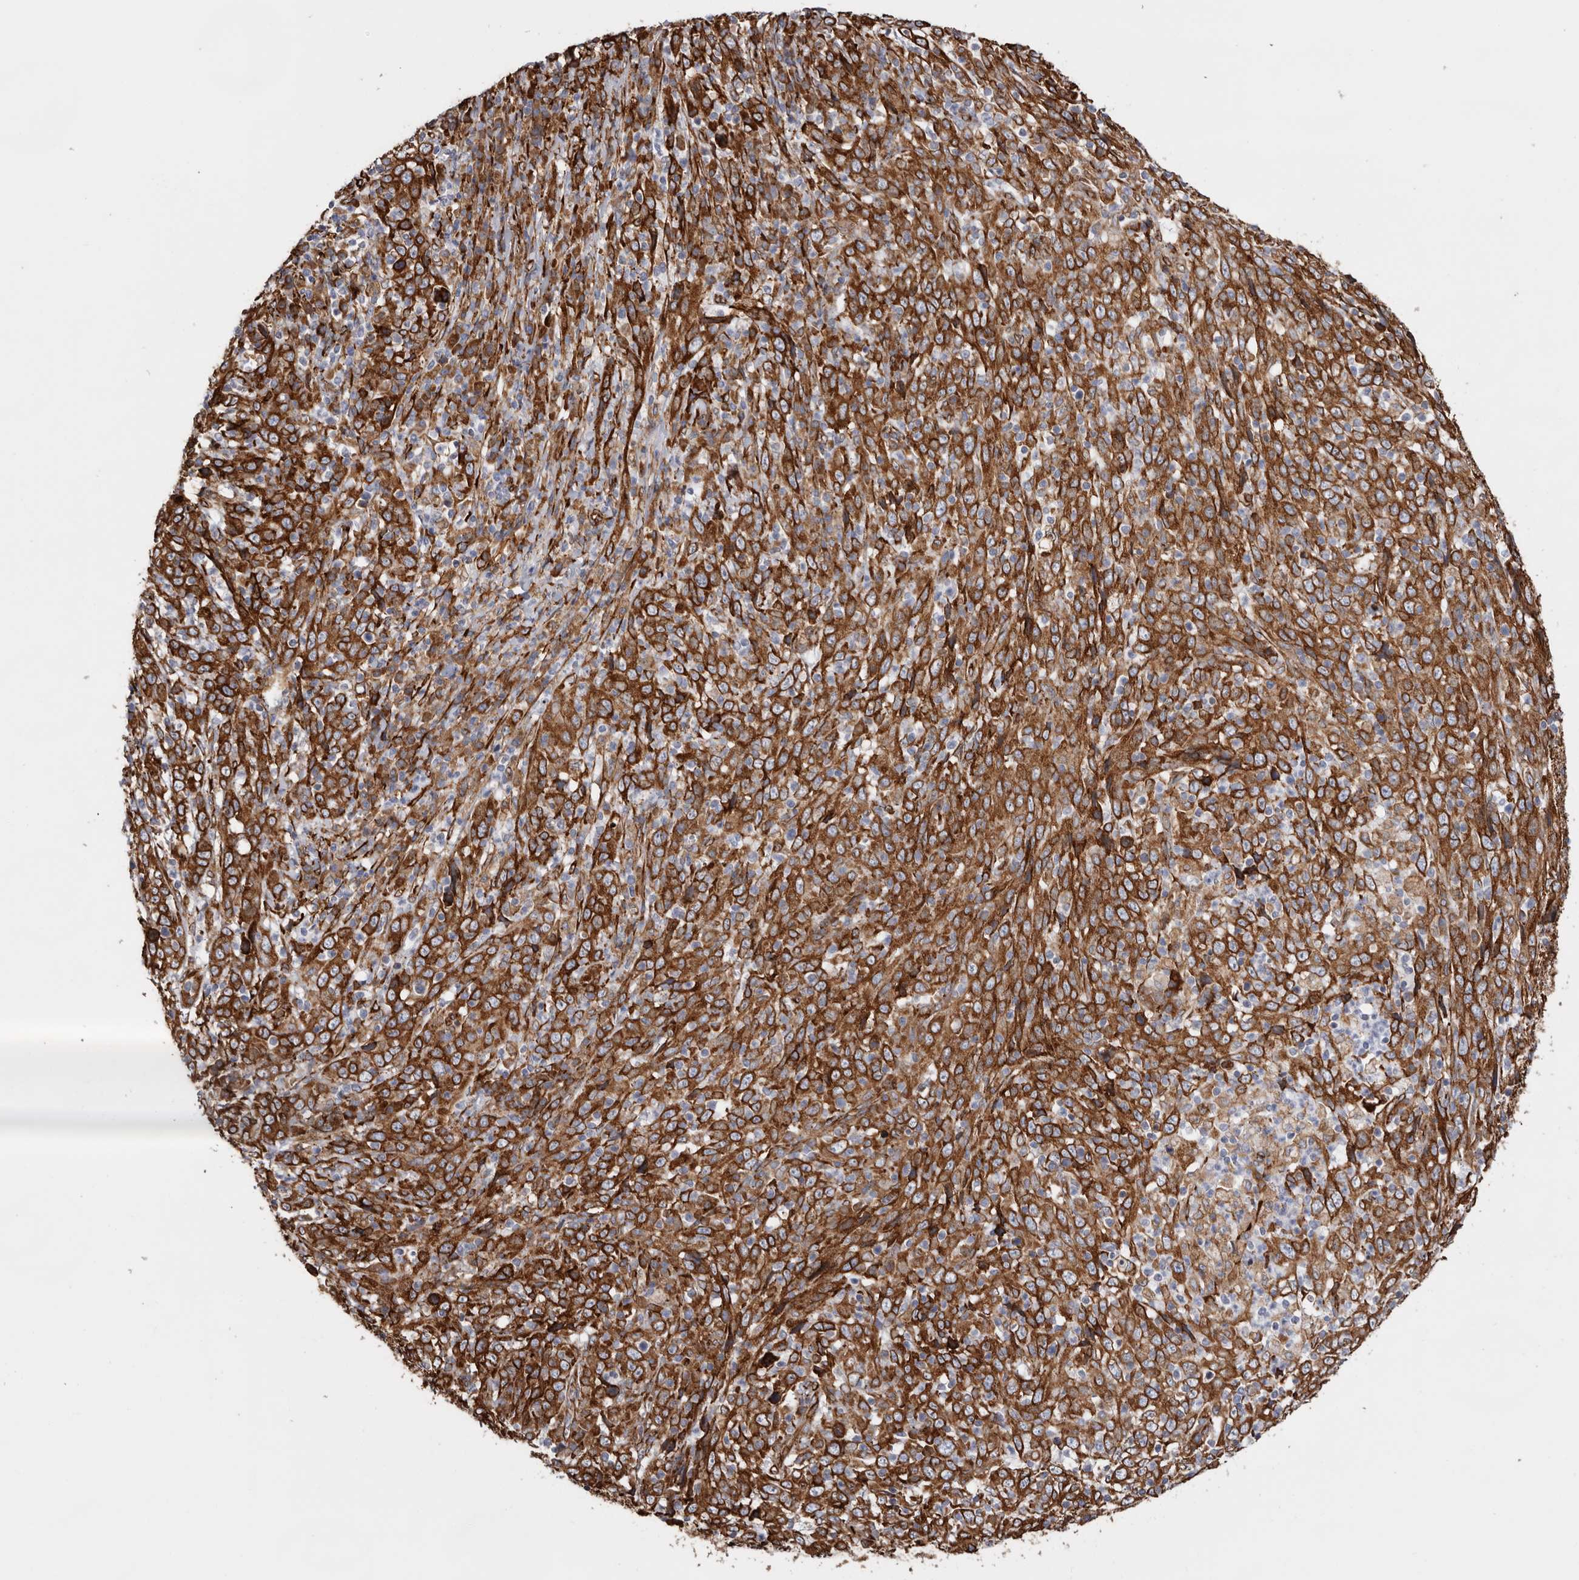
{"staining": {"intensity": "strong", "quantity": ">75%", "location": "cytoplasmic/membranous"}, "tissue": "cervical cancer", "cell_type": "Tumor cells", "image_type": "cancer", "snomed": [{"axis": "morphology", "description": "Squamous cell carcinoma, NOS"}, {"axis": "topography", "description": "Cervix"}], "caption": "Squamous cell carcinoma (cervical) stained with DAB IHC shows high levels of strong cytoplasmic/membranous expression in about >75% of tumor cells.", "gene": "SEMA3E", "patient": {"sex": "female", "age": 46}}